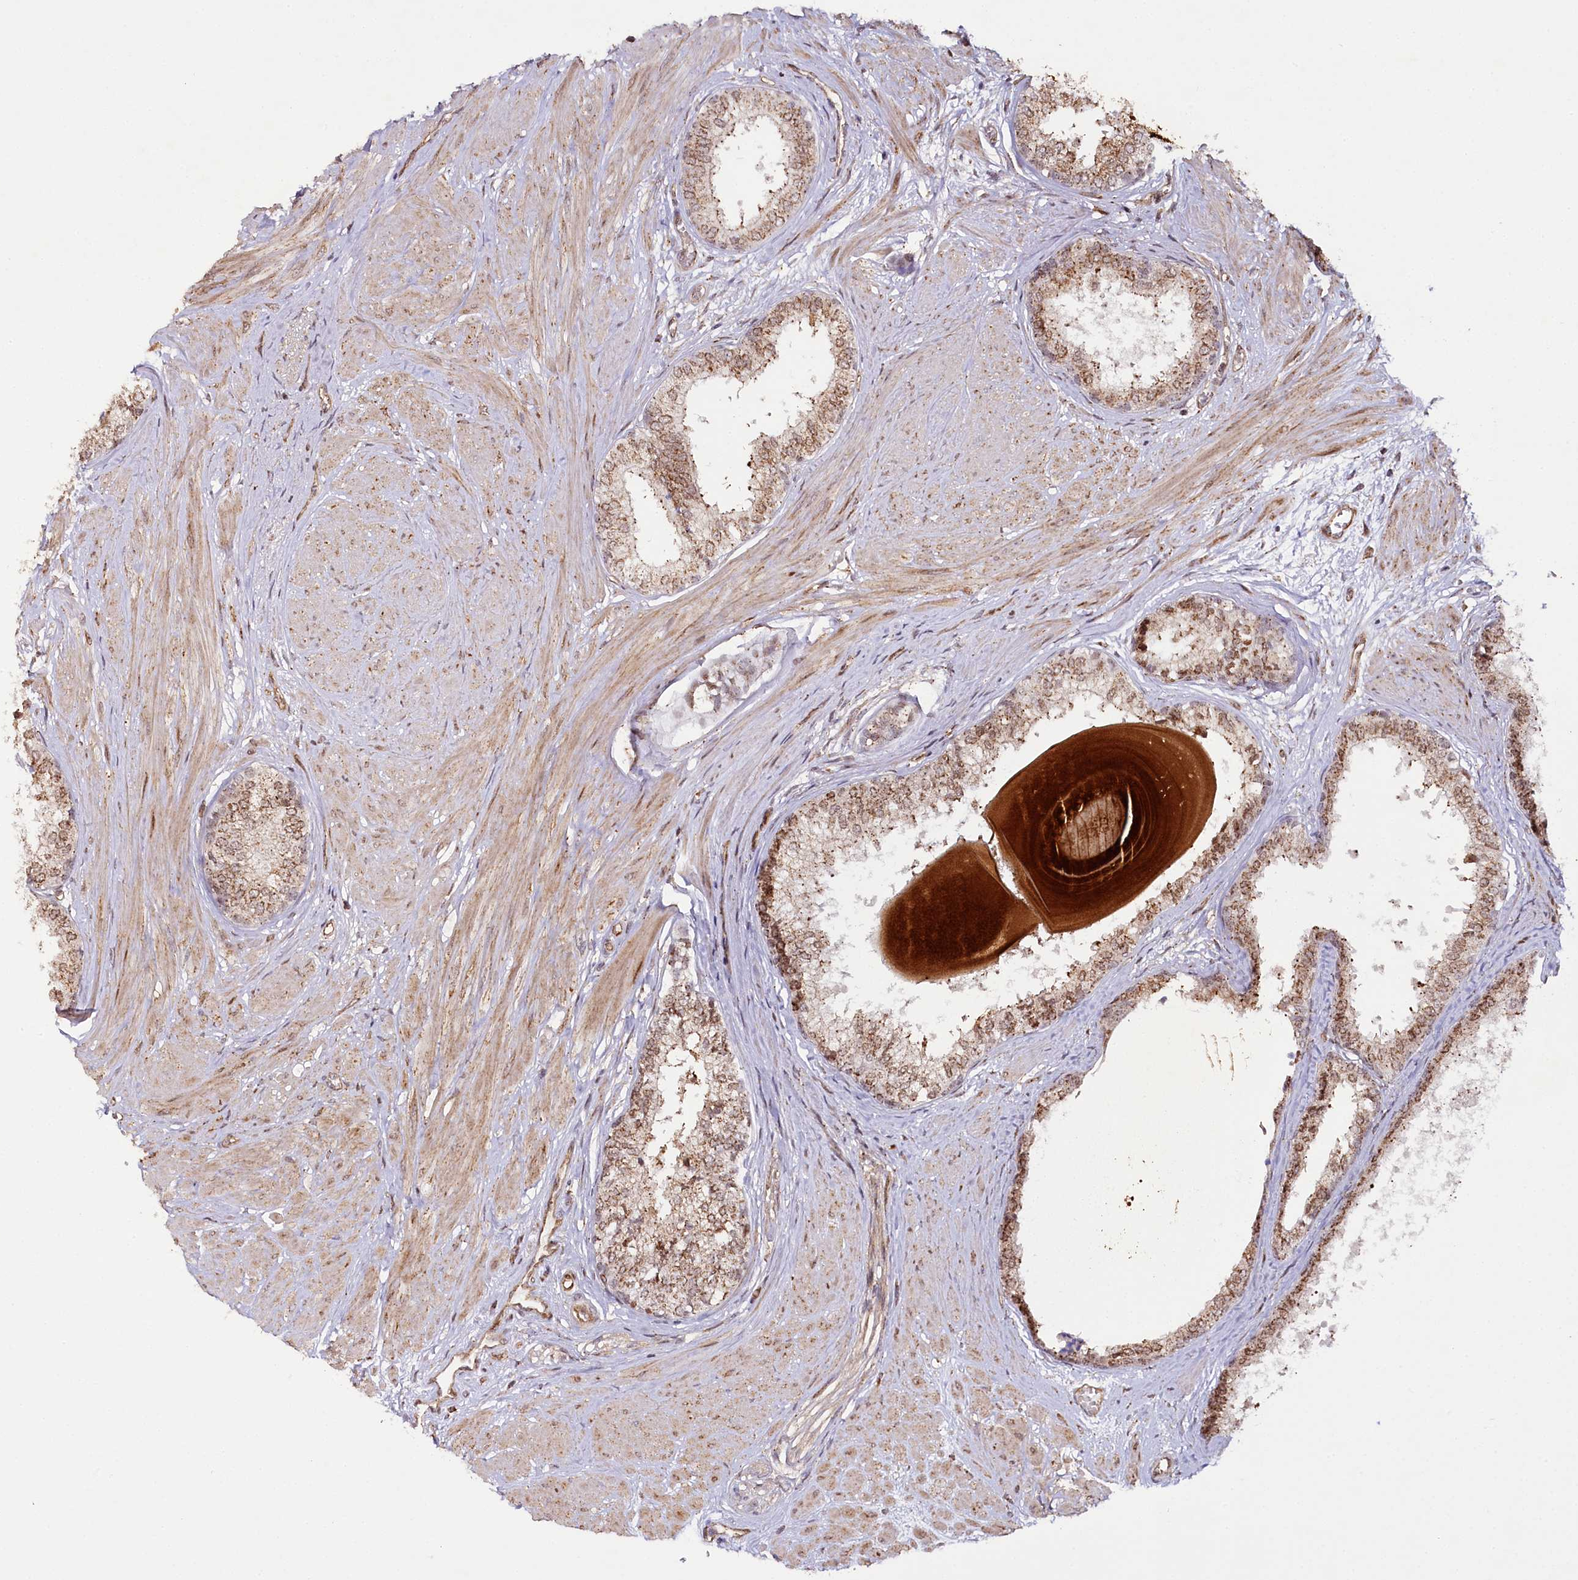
{"staining": {"intensity": "moderate", "quantity": ">75%", "location": "cytoplasmic/membranous"}, "tissue": "prostate", "cell_type": "Glandular cells", "image_type": "normal", "snomed": [{"axis": "morphology", "description": "Normal tissue, NOS"}, {"axis": "topography", "description": "Prostate"}], "caption": "Protein expression analysis of normal human prostate reveals moderate cytoplasmic/membranous expression in about >75% of glandular cells.", "gene": "COPG1", "patient": {"sex": "male", "age": 48}}